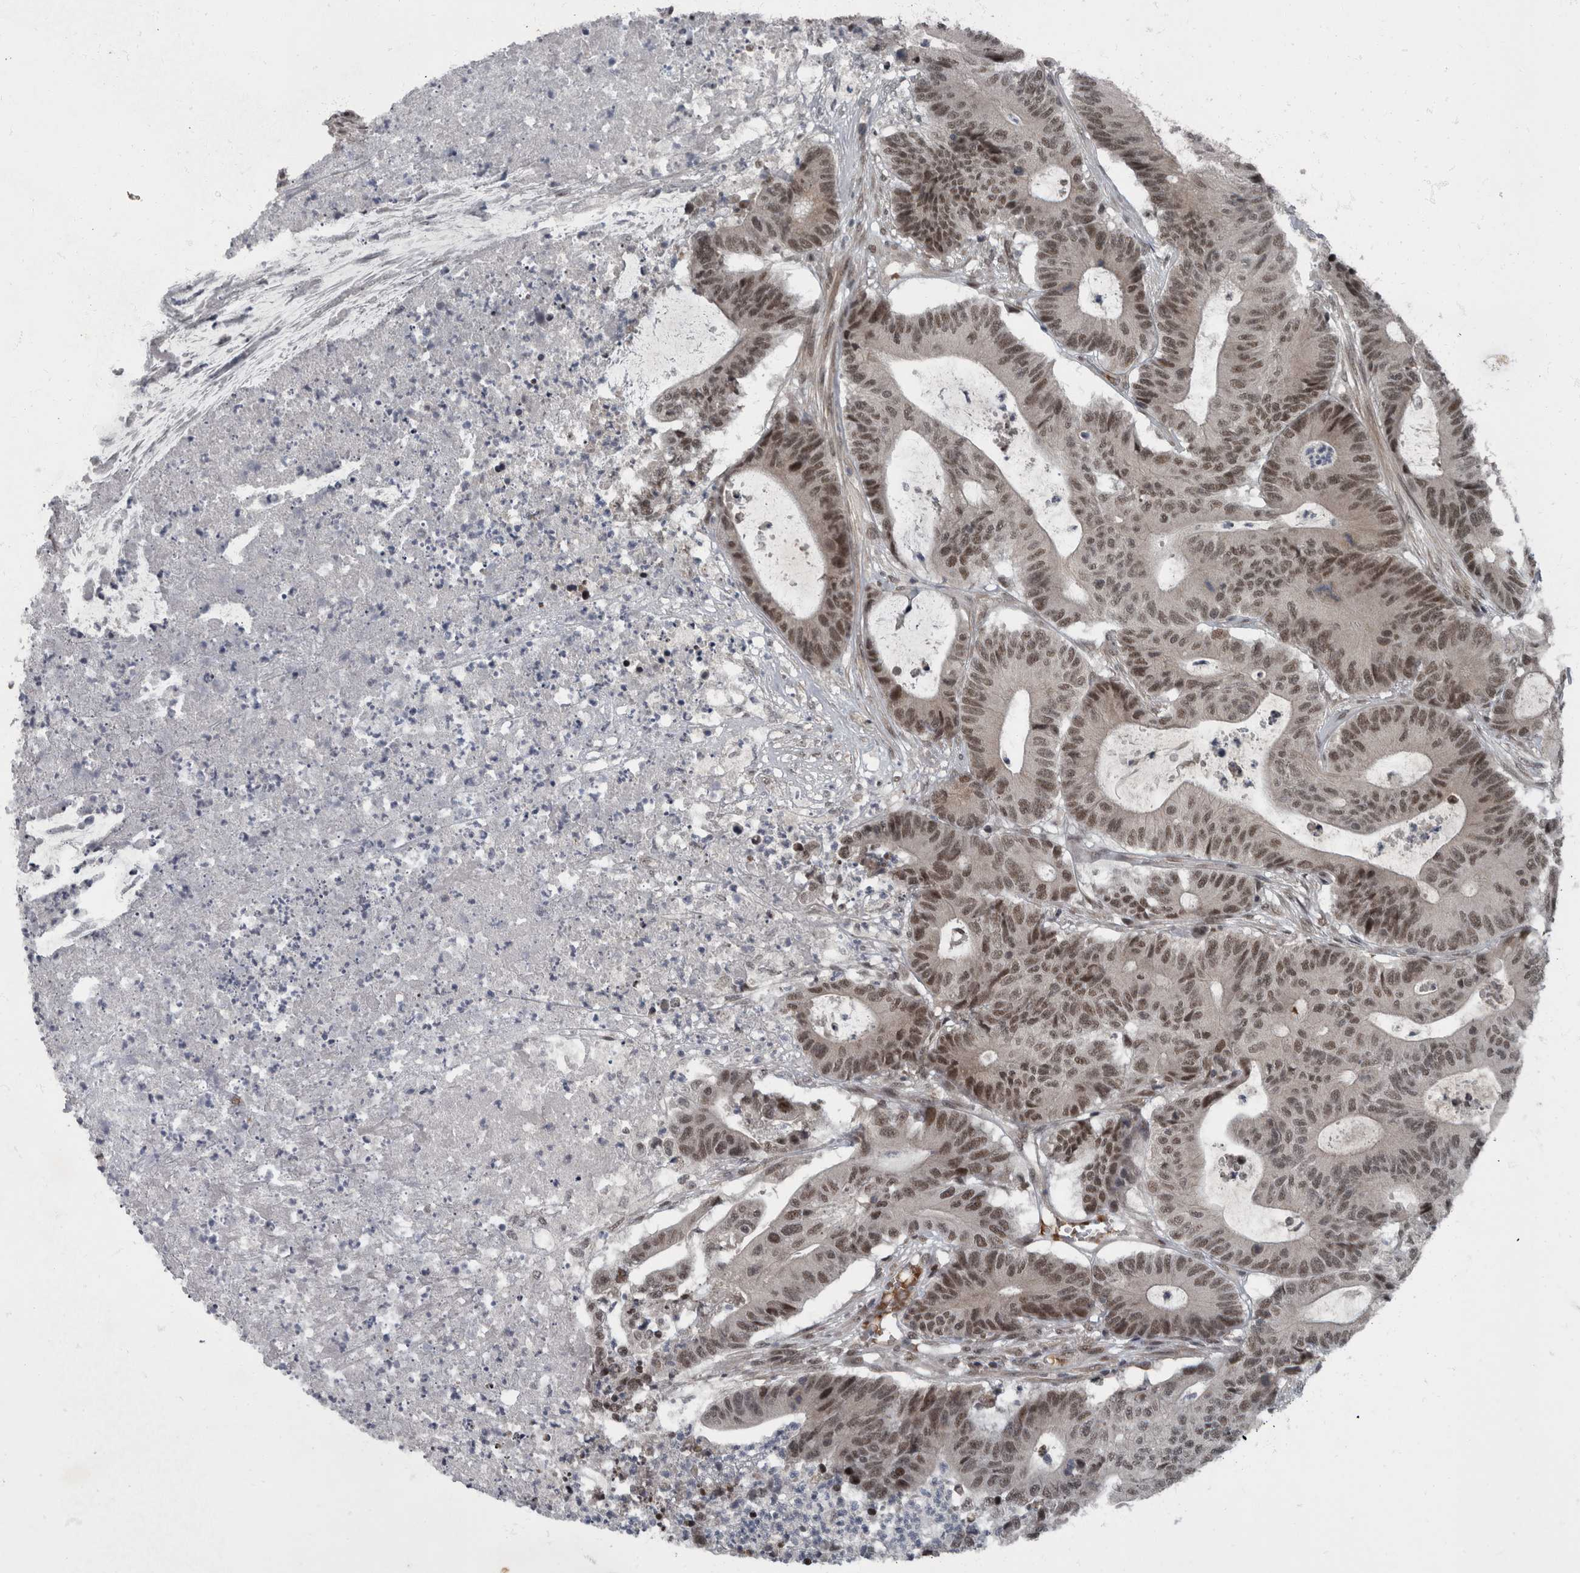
{"staining": {"intensity": "moderate", "quantity": ">75%", "location": "nuclear"}, "tissue": "colorectal cancer", "cell_type": "Tumor cells", "image_type": "cancer", "snomed": [{"axis": "morphology", "description": "Adenocarcinoma, NOS"}, {"axis": "topography", "description": "Colon"}], "caption": "Immunohistochemical staining of human colorectal adenocarcinoma shows moderate nuclear protein staining in approximately >75% of tumor cells. (DAB (3,3'-diaminobenzidine) = brown stain, brightfield microscopy at high magnification).", "gene": "WDR33", "patient": {"sex": "female", "age": 84}}